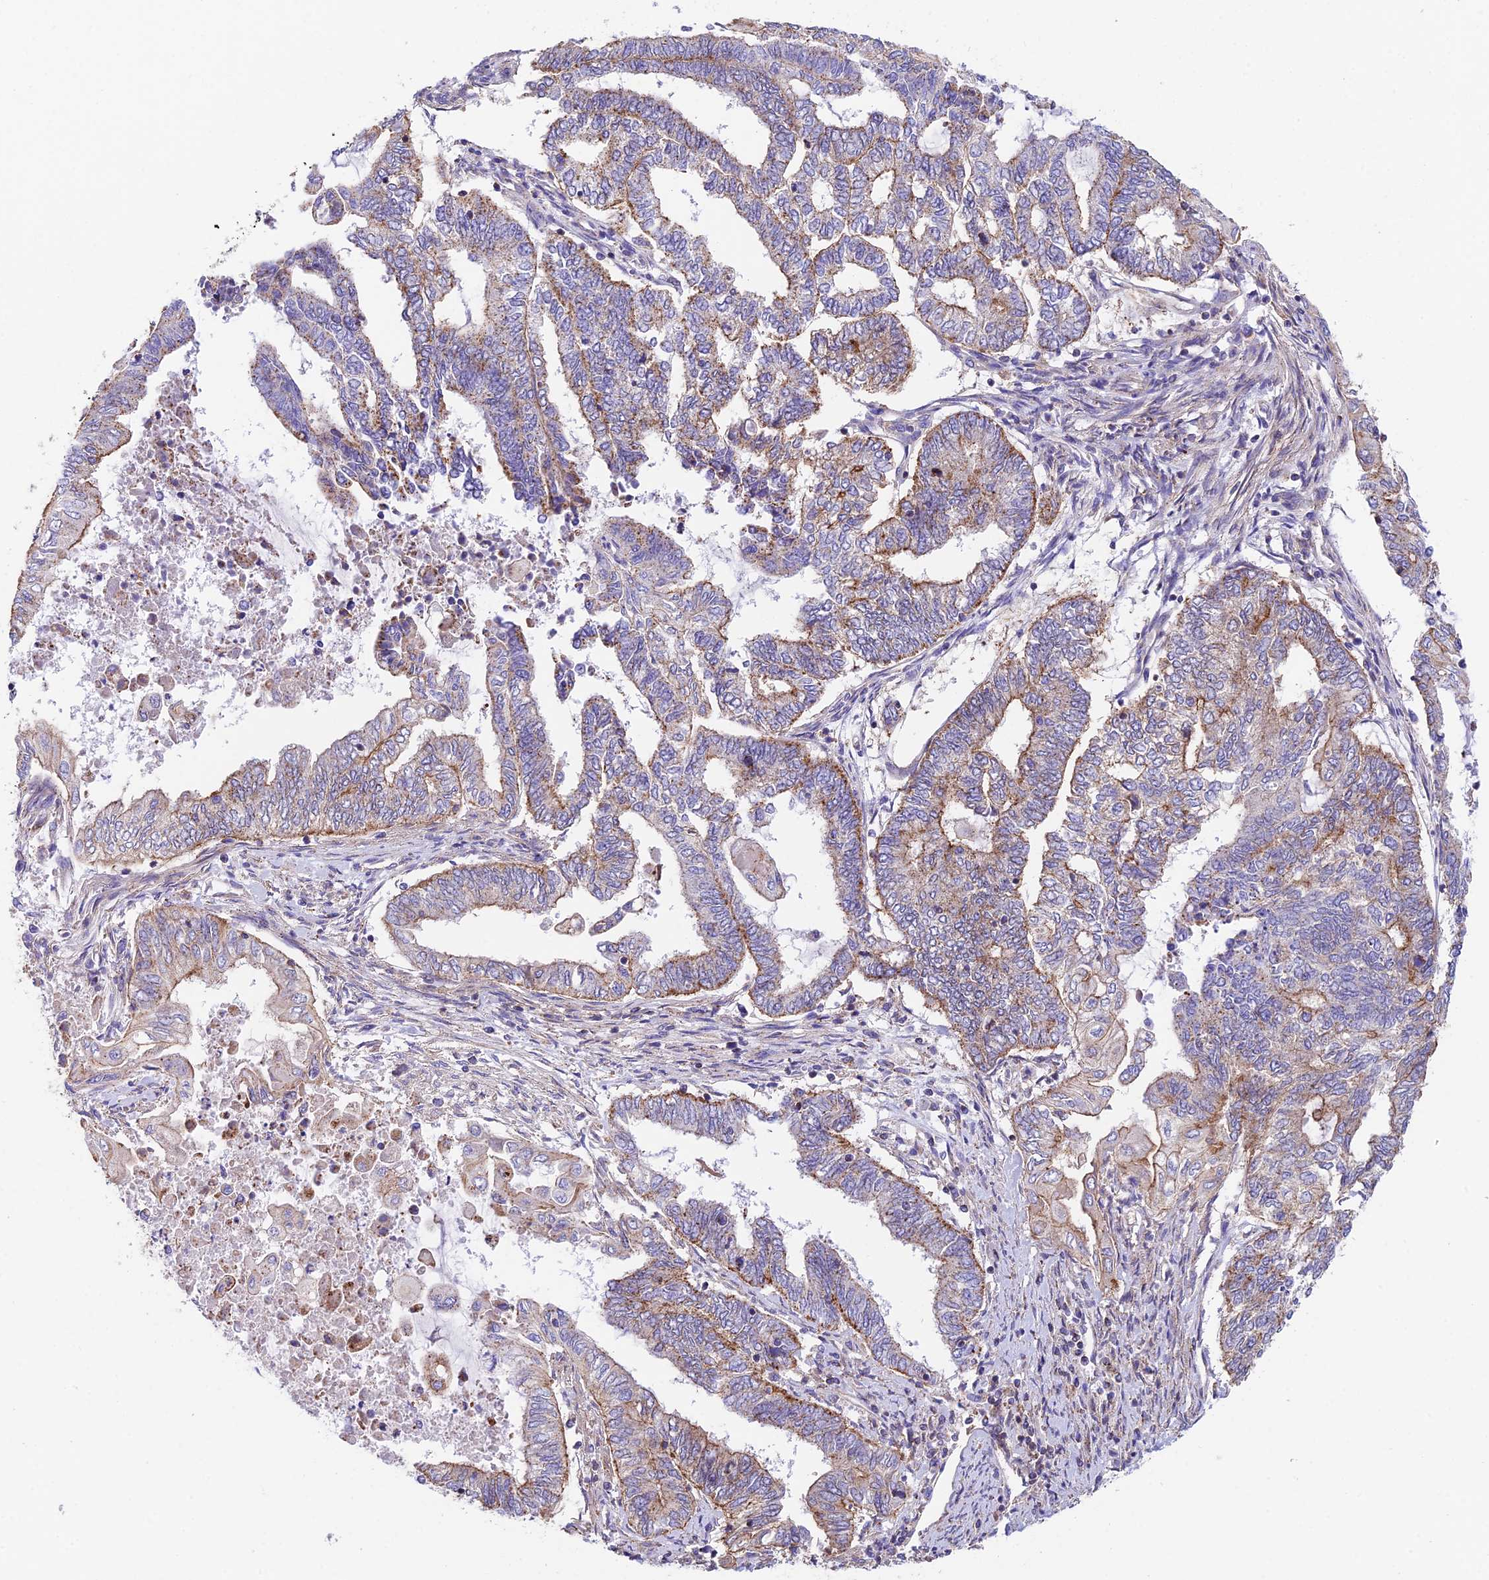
{"staining": {"intensity": "moderate", "quantity": "25%-75%", "location": "cytoplasmic/membranous"}, "tissue": "endometrial cancer", "cell_type": "Tumor cells", "image_type": "cancer", "snomed": [{"axis": "morphology", "description": "Adenocarcinoma, NOS"}, {"axis": "topography", "description": "Uterus"}, {"axis": "topography", "description": "Endometrium"}], "caption": "Immunohistochemical staining of human endometrial cancer (adenocarcinoma) displays medium levels of moderate cytoplasmic/membranous positivity in about 25%-75% of tumor cells.", "gene": "QRFP", "patient": {"sex": "female", "age": 70}}